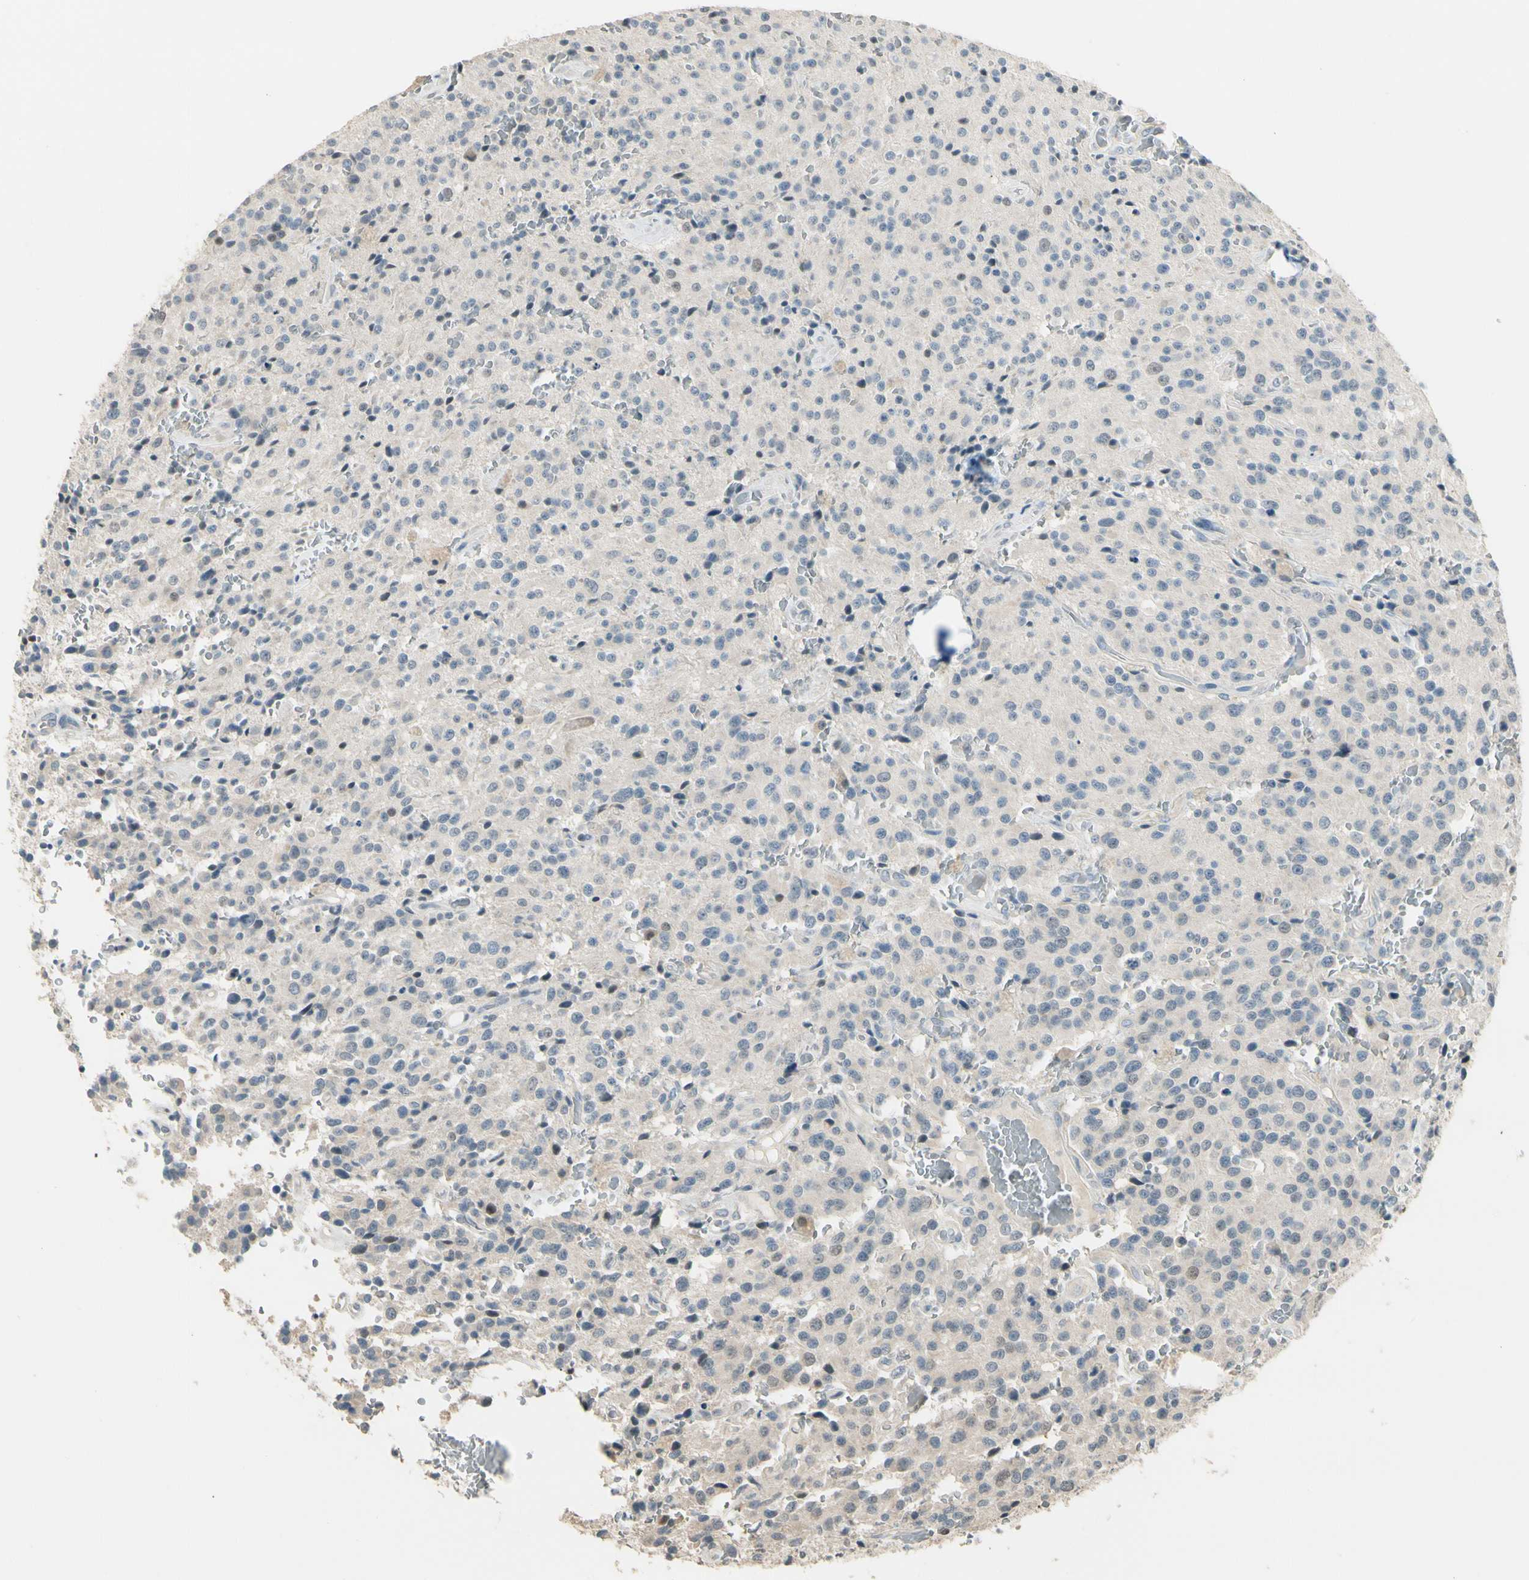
{"staining": {"intensity": "negative", "quantity": "none", "location": "none"}, "tissue": "glioma", "cell_type": "Tumor cells", "image_type": "cancer", "snomed": [{"axis": "morphology", "description": "Glioma, malignant, Low grade"}, {"axis": "topography", "description": "Brain"}], "caption": "IHC photomicrograph of human malignant glioma (low-grade) stained for a protein (brown), which shows no expression in tumor cells.", "gene": "GNE", "patient": {"sex": "male", "age": 58}}